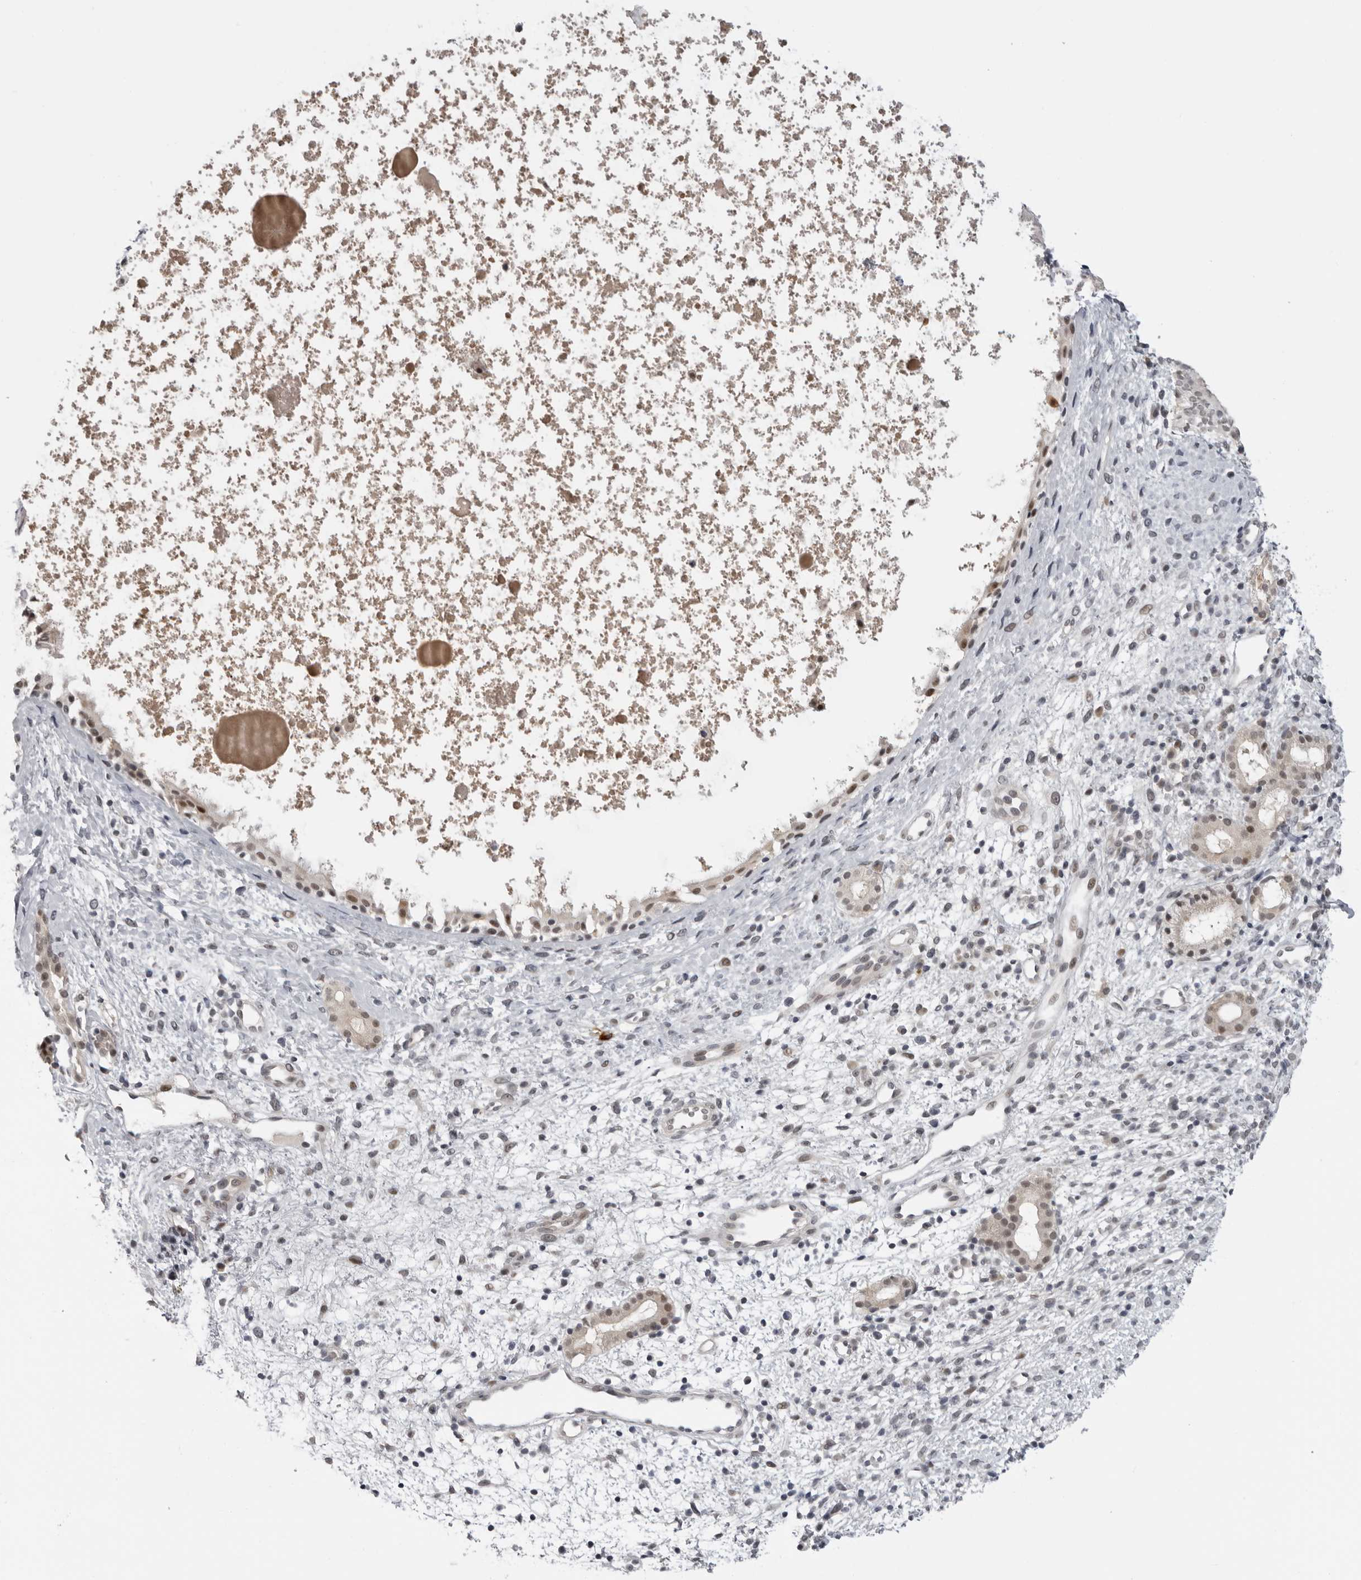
{"staining": {"intensity": "moderate", "quantity": ">75%", "location": "nuclear"}, "tissue": "nasopharynx", "cell_type": "Respiratory epithelial cells", "image_type": "normal", "snomed": [{"axis": "morphology", "description": "Normal tissue, NOS"}, {"axis": "topography", "description": "Nasopharynx"}], "caption": "Protein expression analysis of normal nasopharynx reveals moderate nuclear staining in about >75% of respiratory epithelial cells. Ihc stains the protein of interest in brown and the nuclei are stained blue.", "gene": "ALPK2", "patient": {"sex": "male", "age": 22}}